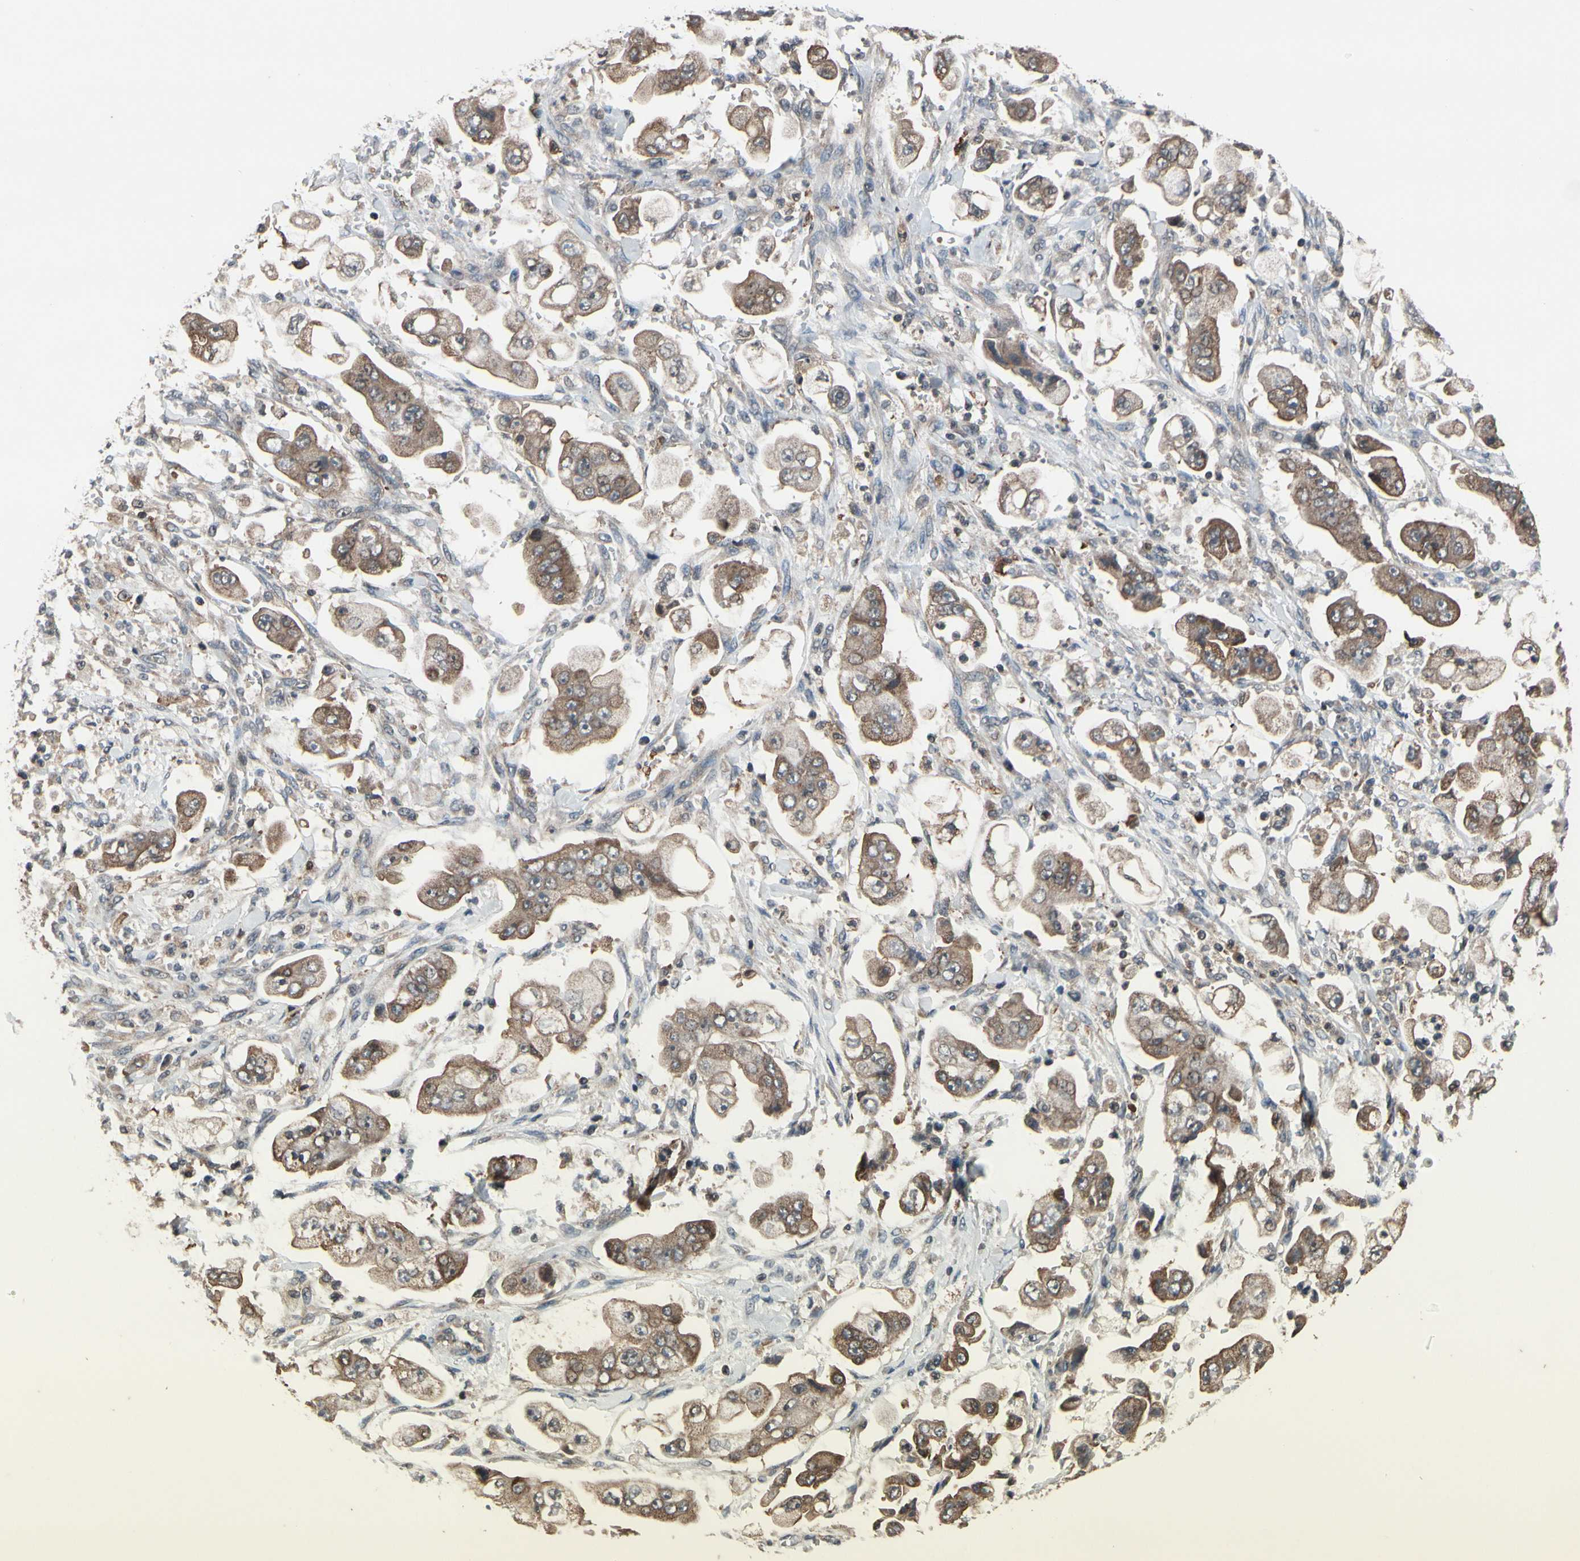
{"staining": {"intensity": "moderate", "quantity": ">75%", "location": "cytoplasmic/membranous"}, "tissue": "stomach cancer", "cell_type": "Tumor cells", "image_type": "cancer", "snomed": [{"axis": "morphology", "description": "Adenocarcinoma, NOS"}, {"axis": "topography", "description": "Stomach"}], "caption": "Immunohistochemical staining of stomach adenocarcinoma exhibits moderate cytoplasmic/membranous protein staining in about >75% of tumor cells.", "gene": "MBTPS2", "patient": {"sex": "male", "age": 62}}